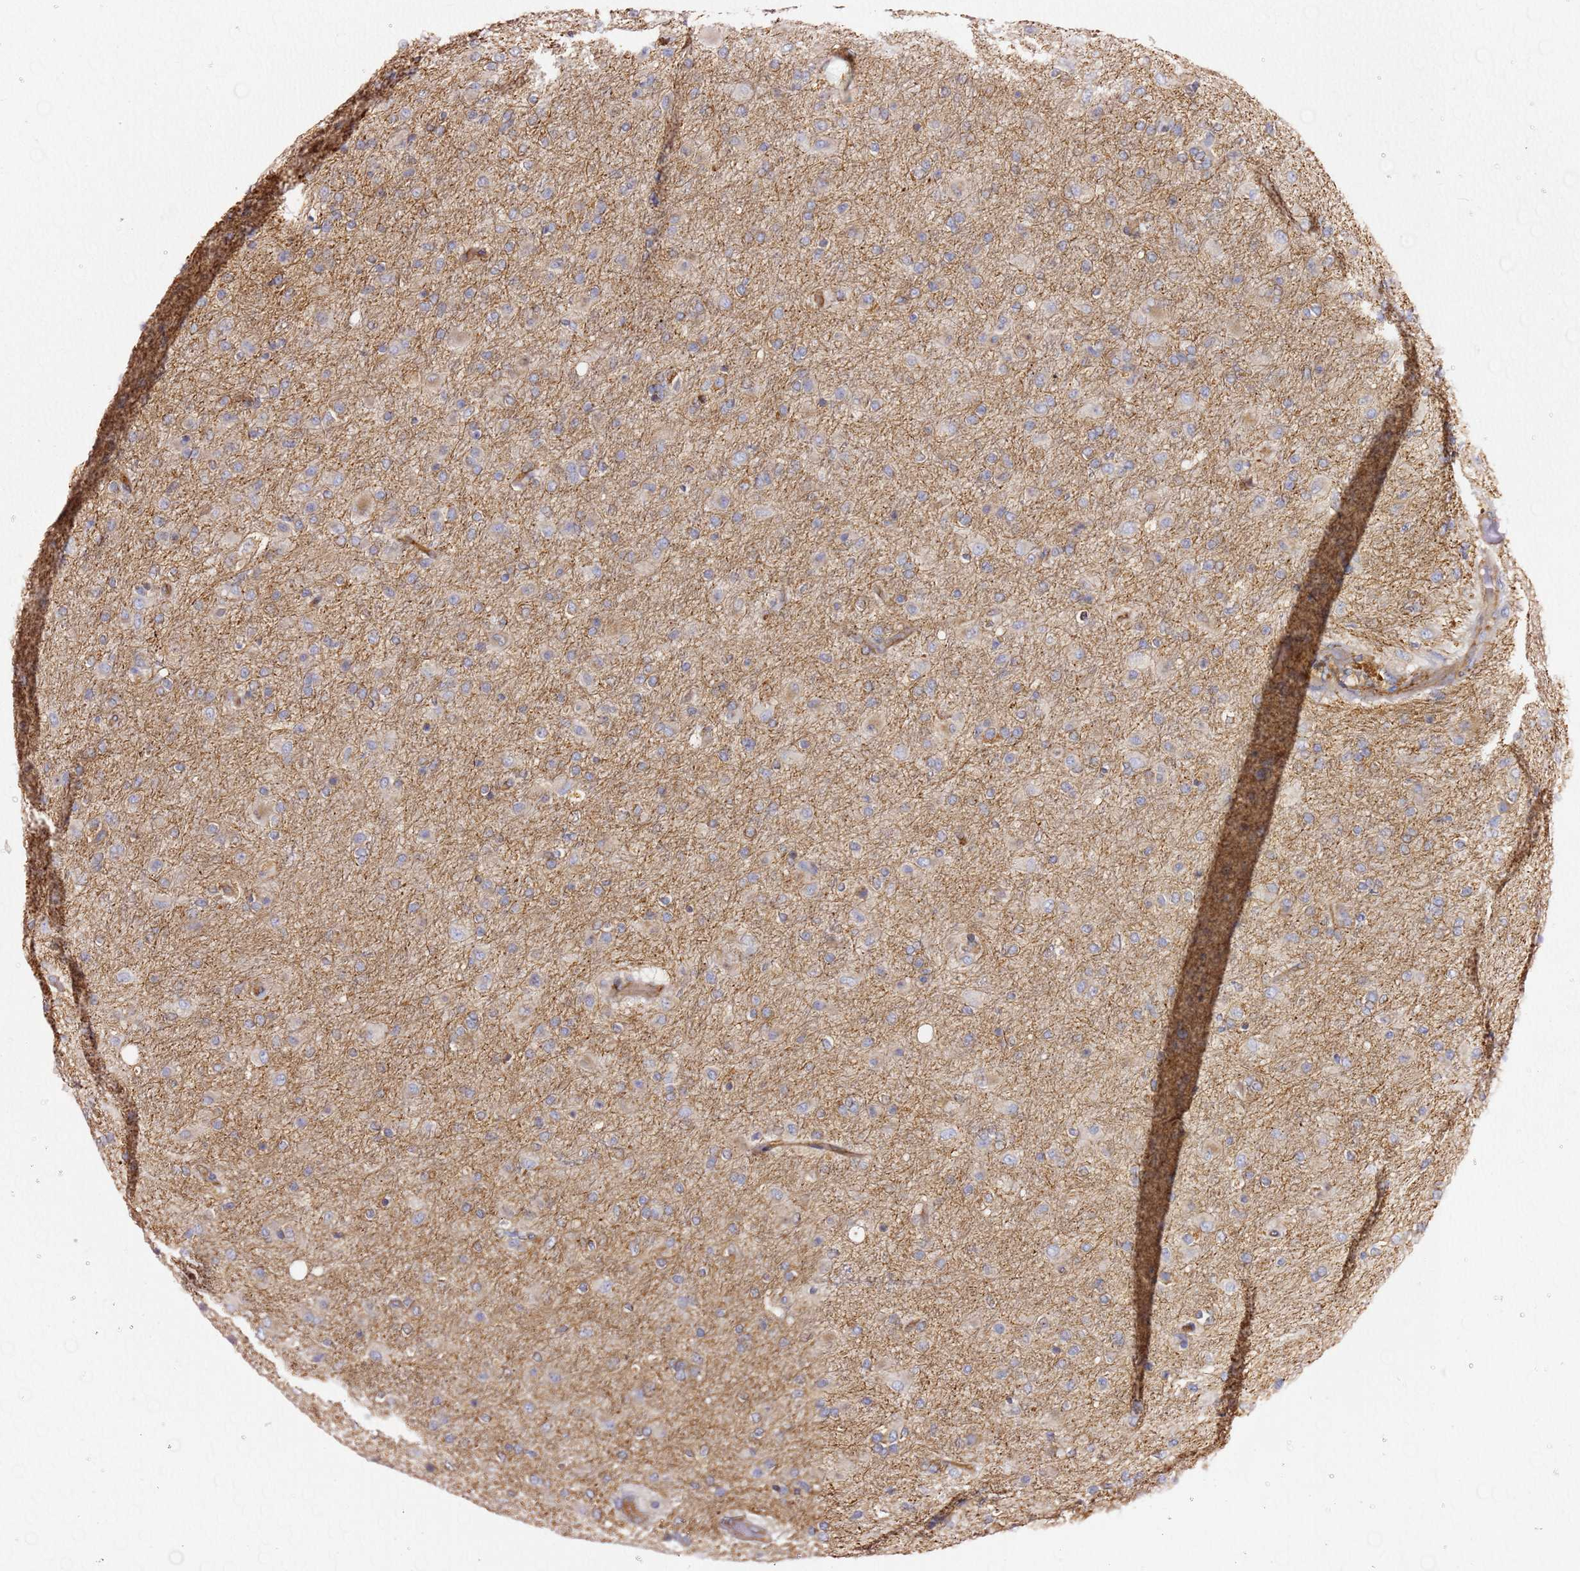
{"staining": {"intensity": "negative", "quantity": "none", "location": "none"}, "tissue": "glioma", "cell_type": "Tumor cells", "image_type": "cancer", "snomed": [{"axis": "morphology", "description": "Glioma, malignant, Low grade"}, {"axis": "topography", "description": "Brain"}], "caption": "High power microscopy photomicrograph of an immunohistochemistry histopathology image of low-grade glioma (malignant), revealing no significant staining in tumor cells. The staining is performed using DAB (3,3'-diaminobenzidine) brown chromogen with nuclei counter-stained in using hematoxylin.", "gene": "KIF7", "patient": {"sex": "male", "age": 65}}